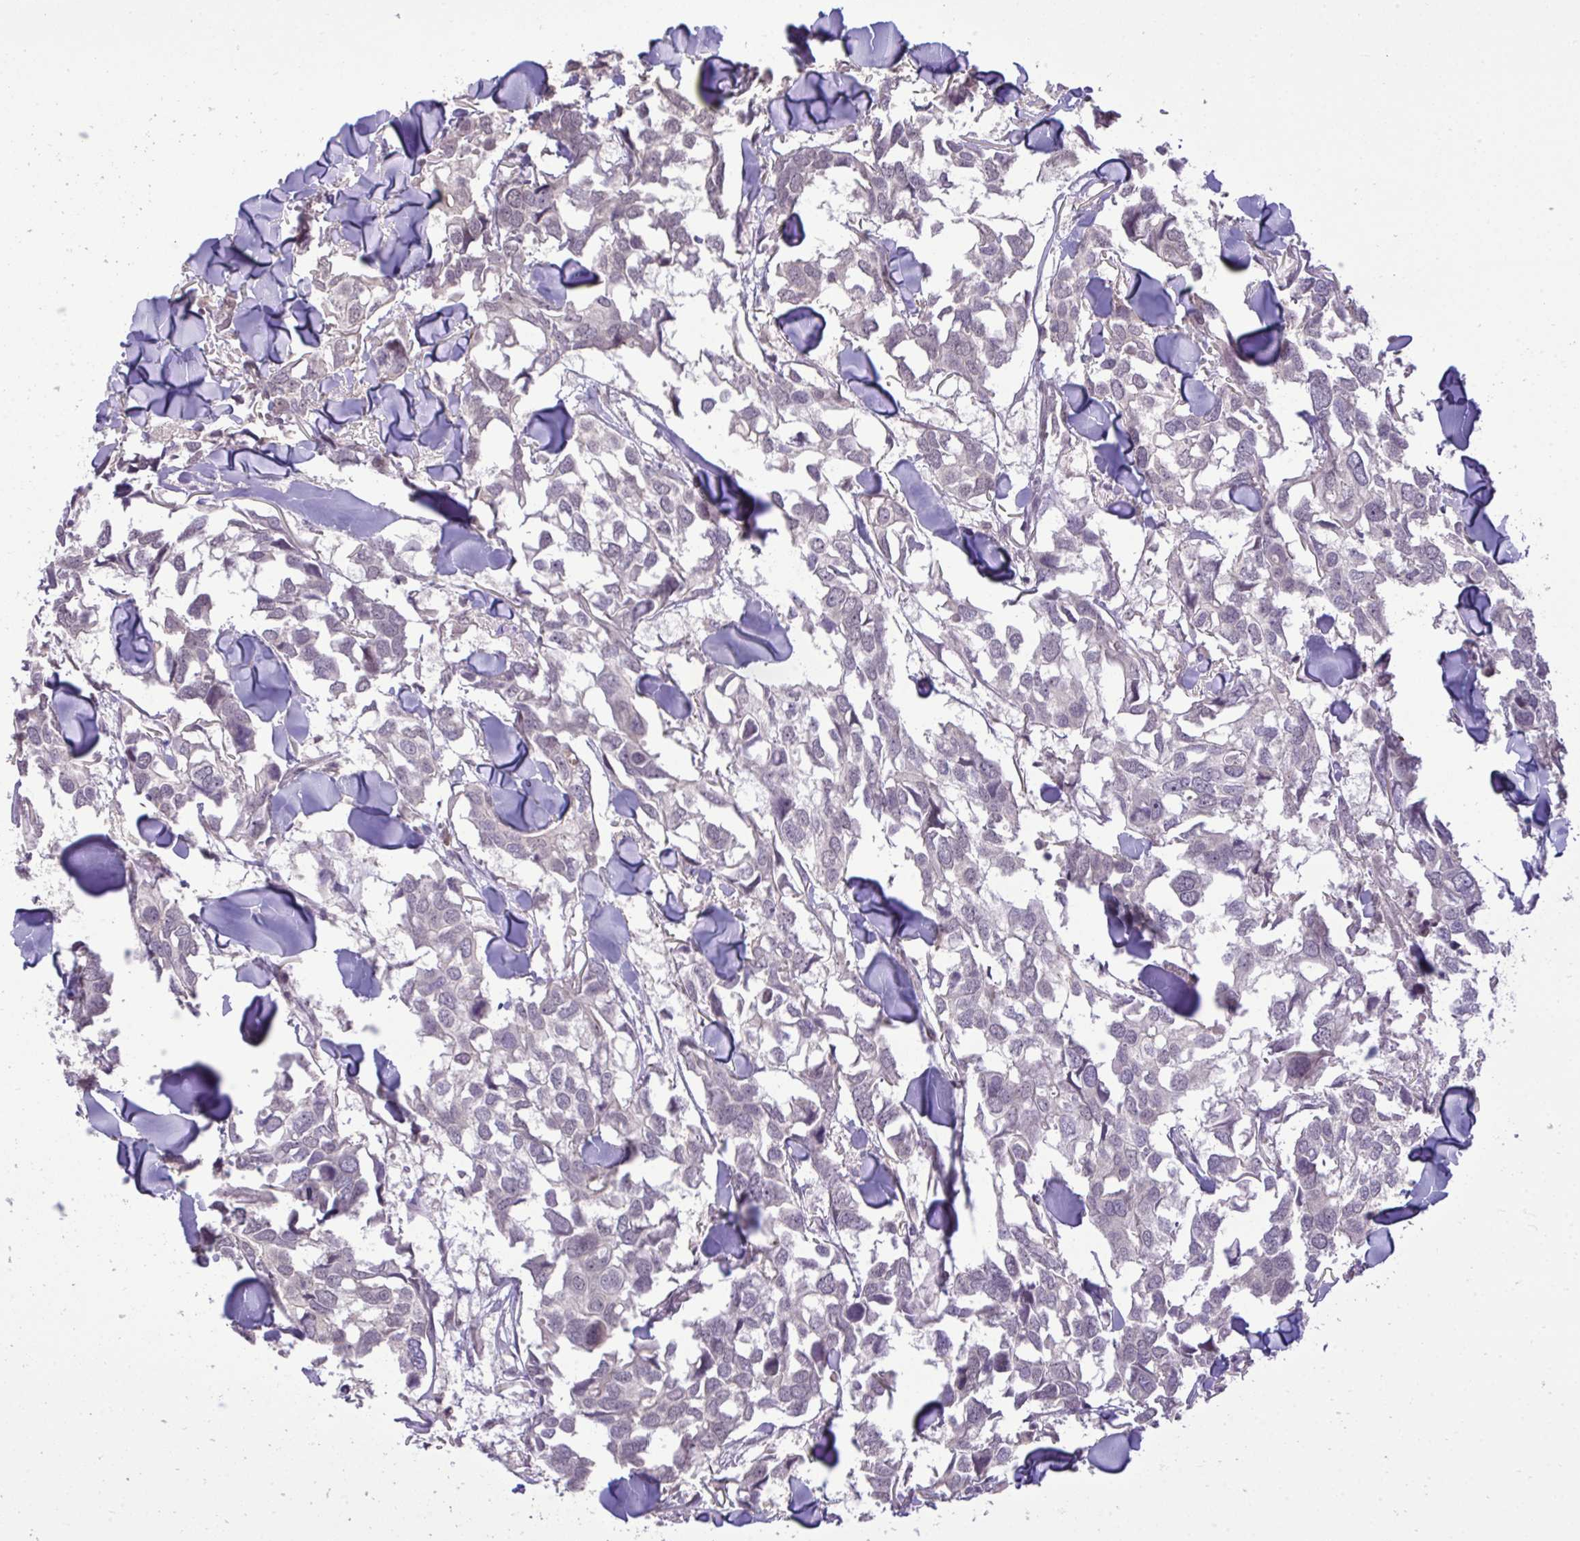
{"staining": {"intensity": "negative", "quantity": "none", "location": "none"}, "tissue": "breast cancer", "cell_type": "Tumor cells", "image_type": "cancer", "snomed": [{"axis": "morphology", "description": "Duct carcinoma"}, {"axis": "topography", "description": "Breast"}], "caption": "This photomicrograph is of breast cancer stained with immunohistochemistry (IHC) to label a protein in brown with the nuclei are counter-stained blue. There is no staining in tumor cells.", "gene": "CYP20A1", "patient": {"sex": "female", "age": 83}}